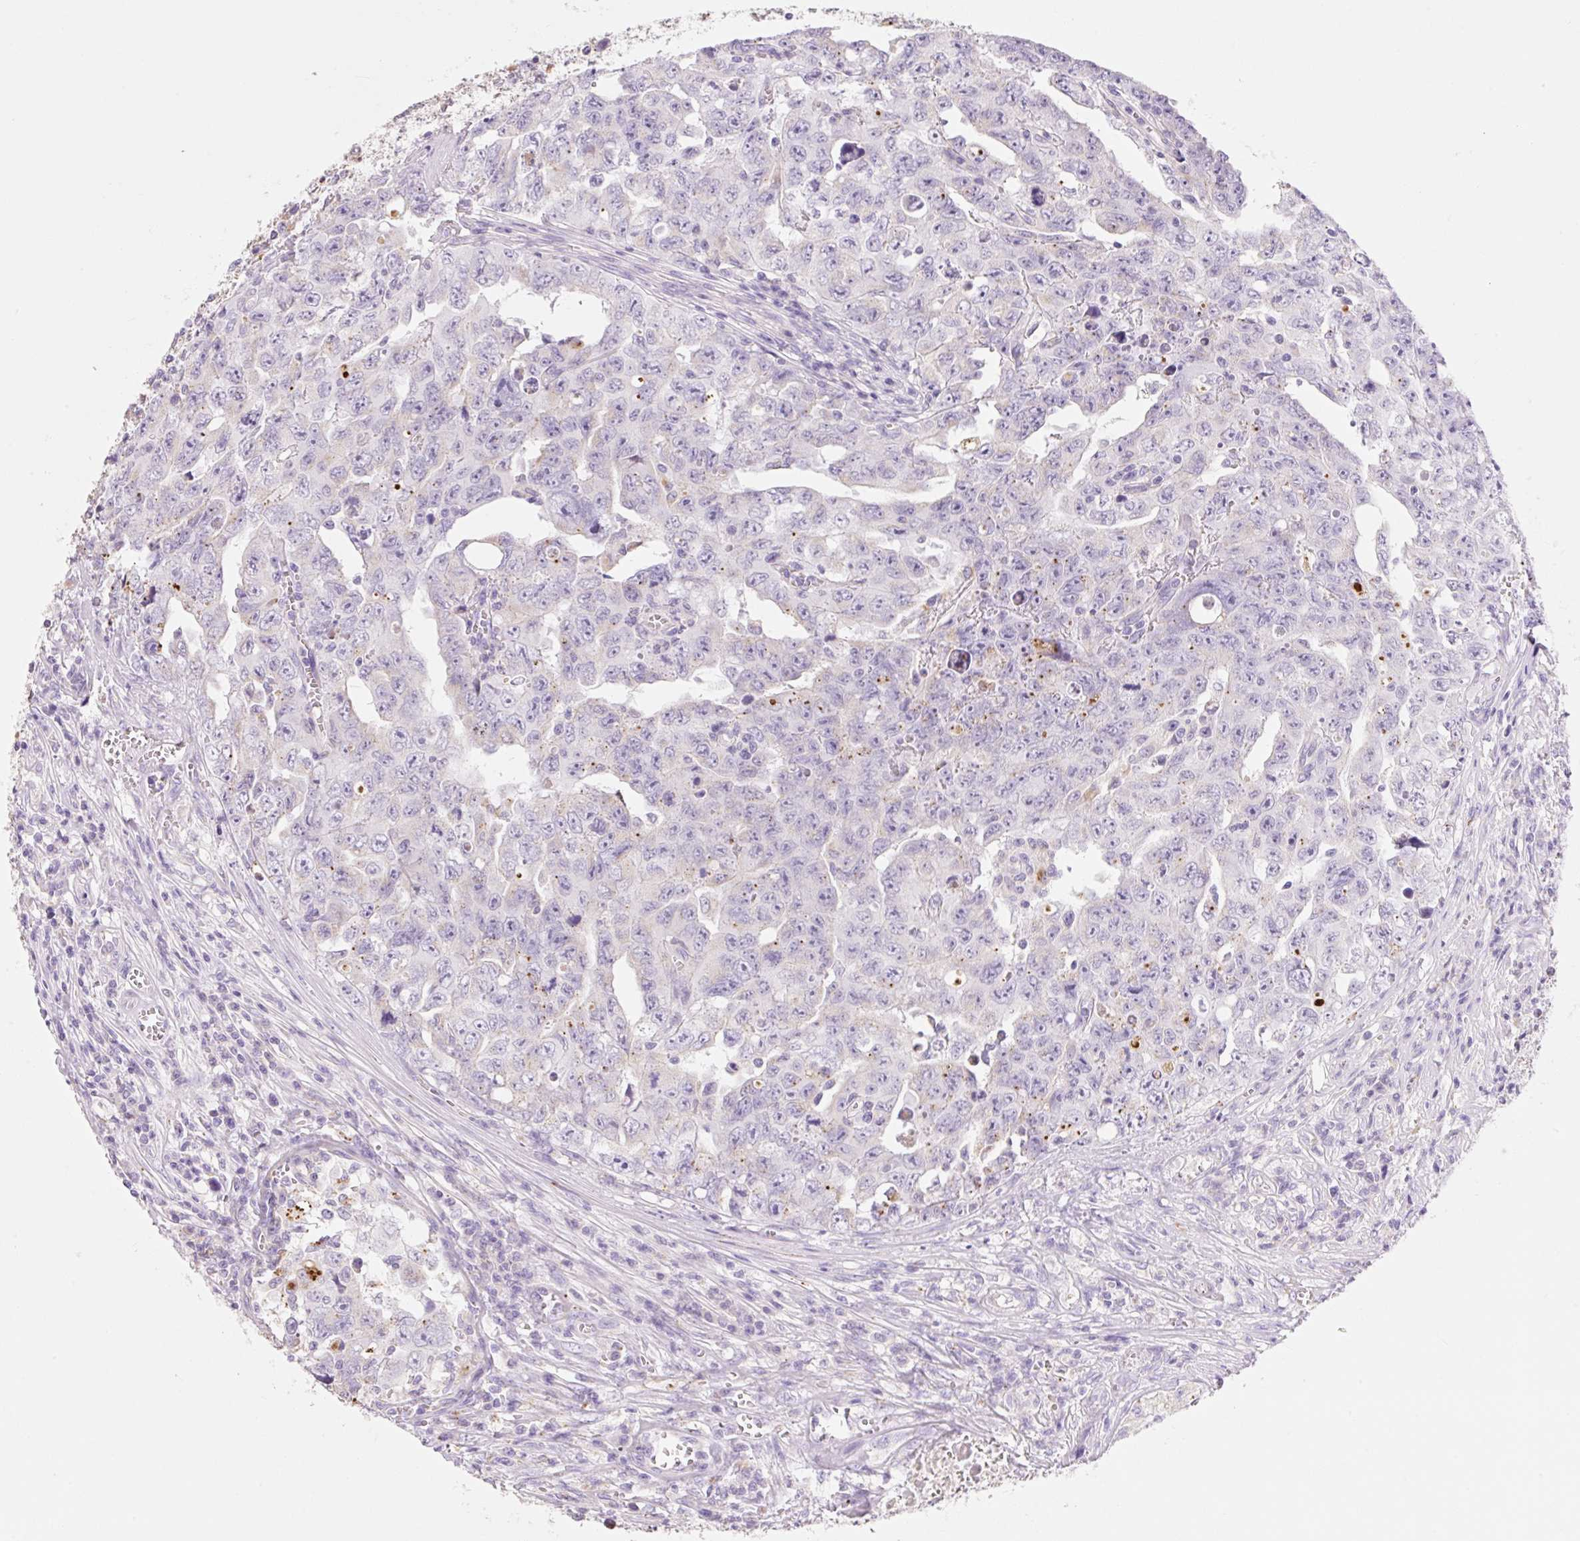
{"staining": {"intensity": "negative", "quantity": "none", "location": "none"}, "tissue": "testis cancer", "cell_type": "Tumor cells", "image_type": "cancer", "snomed": [{"axis": "morphology", "description": "Carcinoma, Embryonal, NOS"}, {"axis": "topography", "description": "Testis"}], "caption": "There is no significant staining in tumor cells of testis cancer.", "gene": "CLEC3A", "patient": {"sex": "male", "age": 24}}